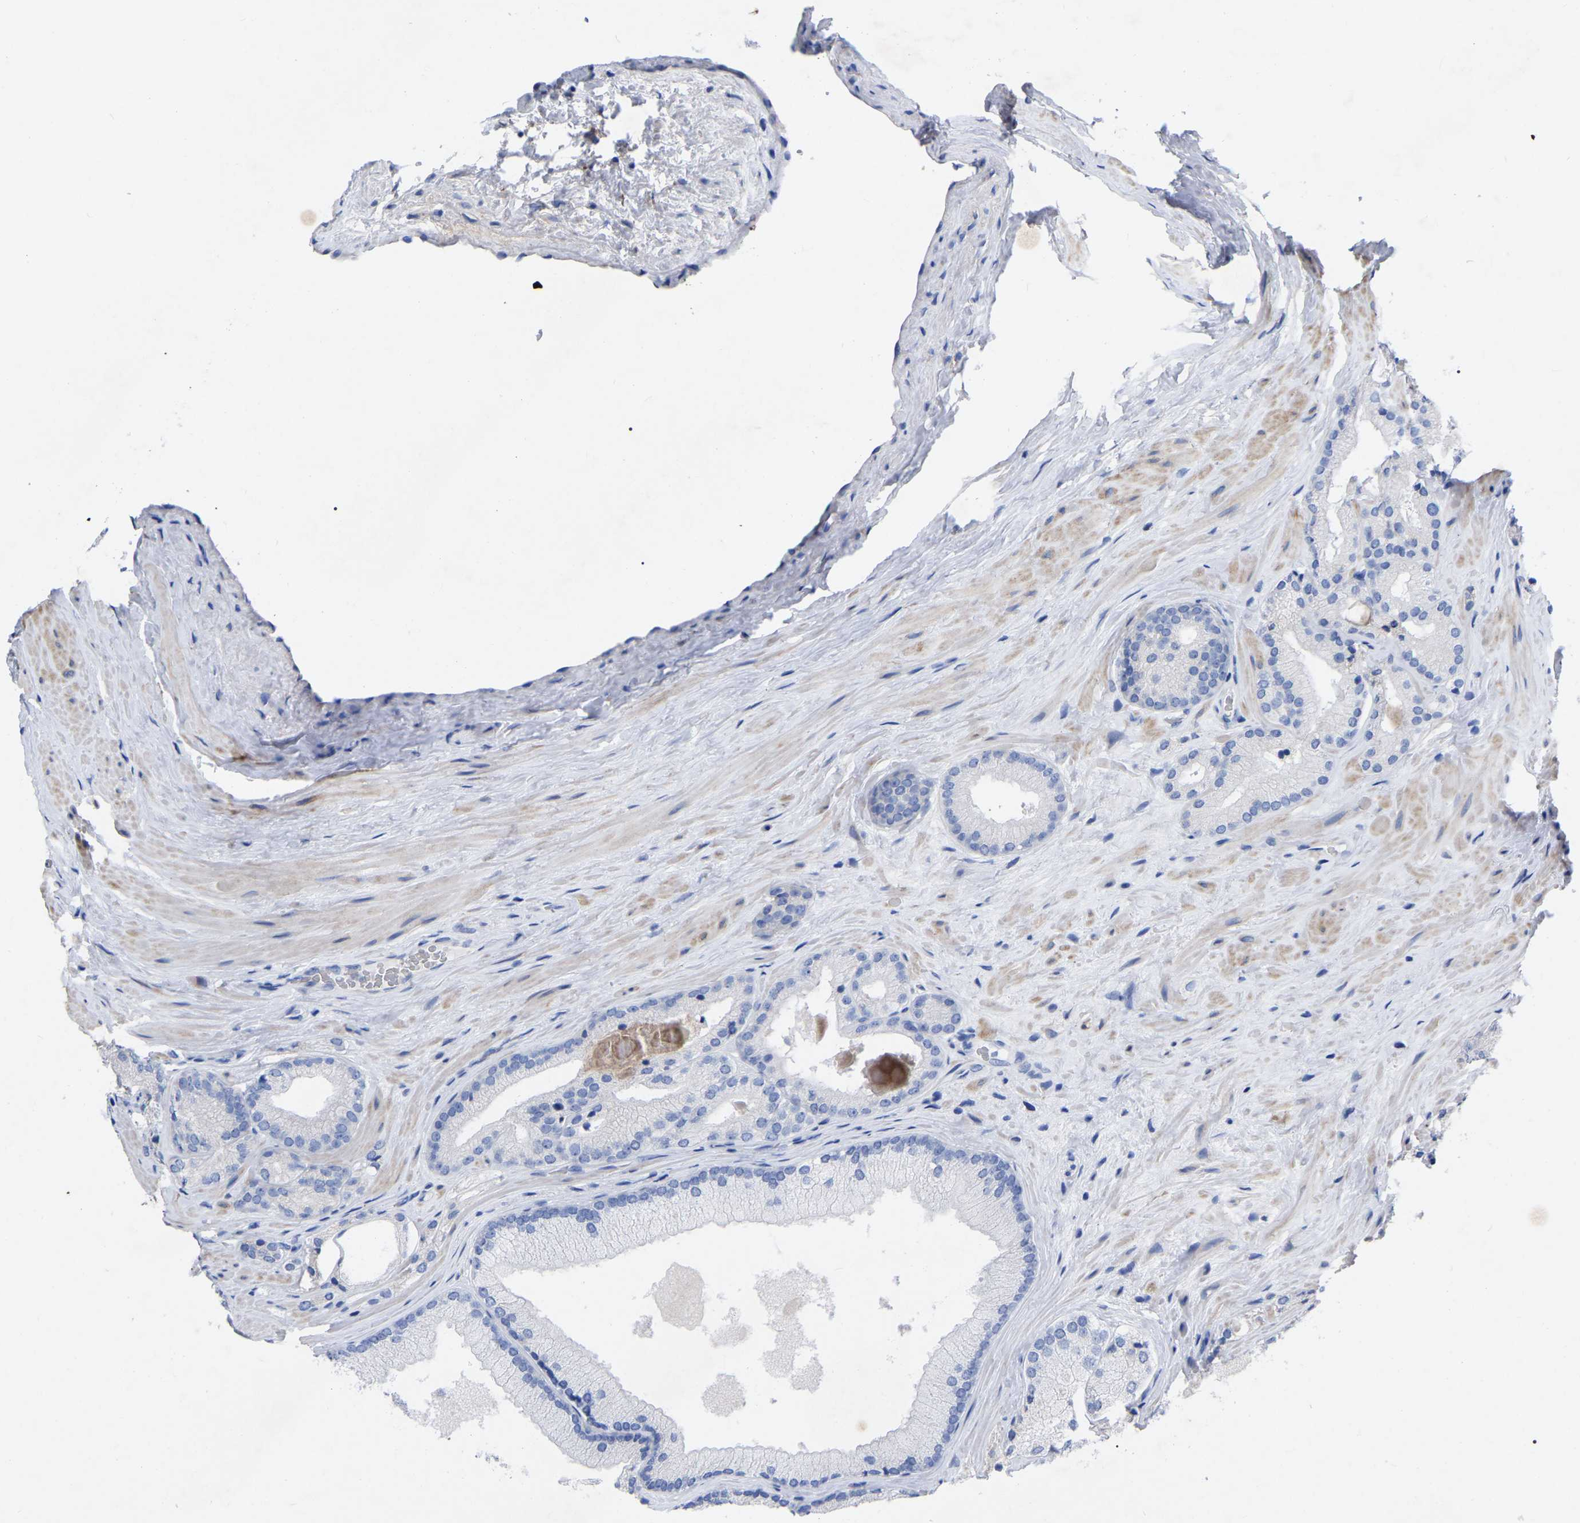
{"staining": {"intensity": "negative", "quantity": "none", "location": "none"}, "tissue": "prostate cancer", "cell_type": "Tumor cells", "image_type": "cancer", "snomed": [{"axis": "morphology", "description": "Adenocarcinoma, Low grade"}, {"axis": "topography", "description": "Prostate"}], "caption": "Immunohistochemical staining of human adenocarcinoma (low-grade) (prostate) reveals no significant positivity in tumor cells.", "gene": "GDF3", "patient": {"sex": "male", "age": 65}}